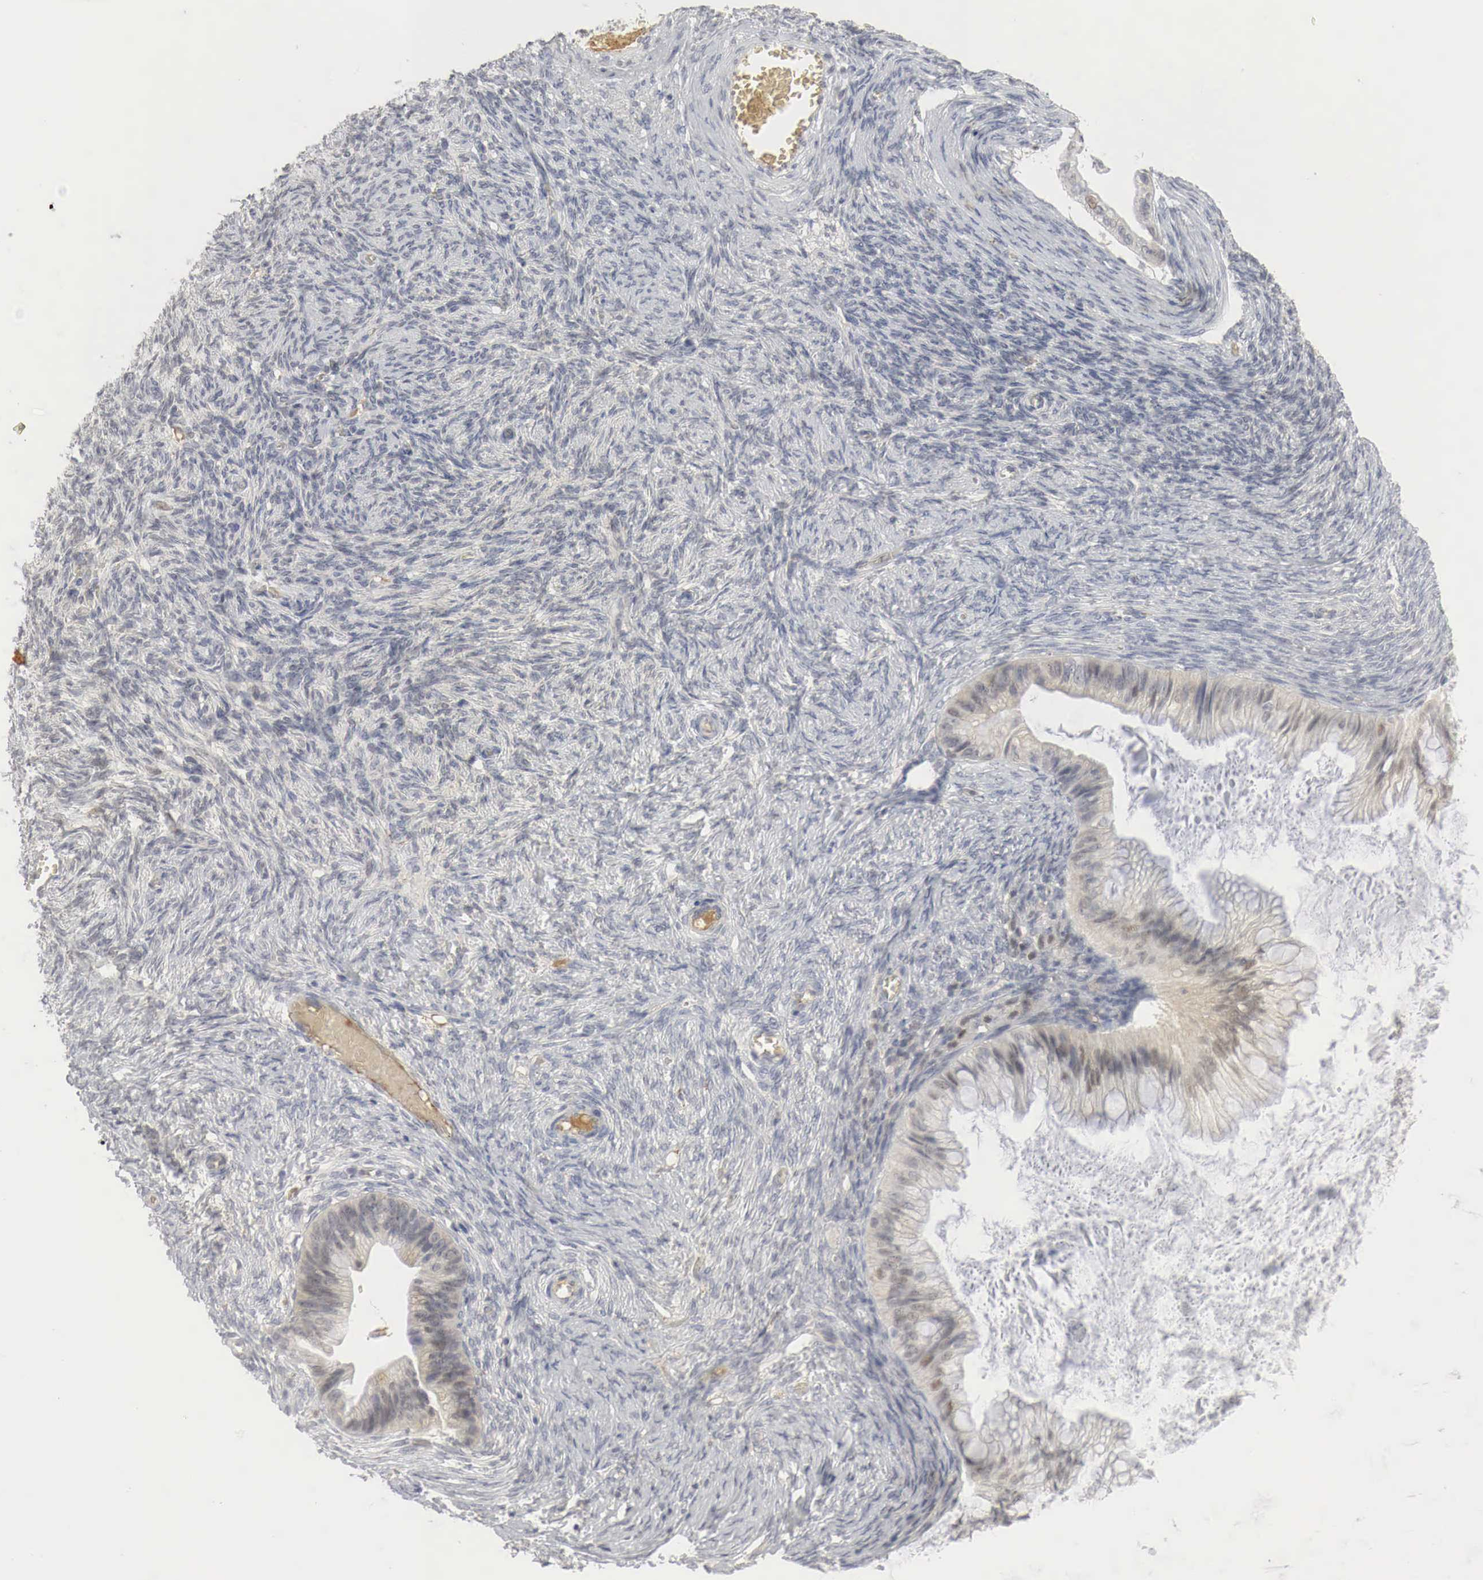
{"staining": {"intensity": "weak", "quantity": "25%-75%", "location": "cytoplasmic/membranous,nuclear"}, "tissue": "ovarian cancer", "cell_type": "Tumor cells", "image_type": "cancer", "snomed": [{"axis": "morphology", "description": "Cystadenocarcinoma, mucinous, NOS"}, {"axis": "topography", "description": "Ovary"}], "caption": "A low amount of weak cytoplasmic/membranous and nuclear staining is seen in about 25%-75% of tumor cells in ovarian mucinous cystadenocarcinoma tissue.", "gene": "MYC", "patient": {"sex": "female", "age": 57}}